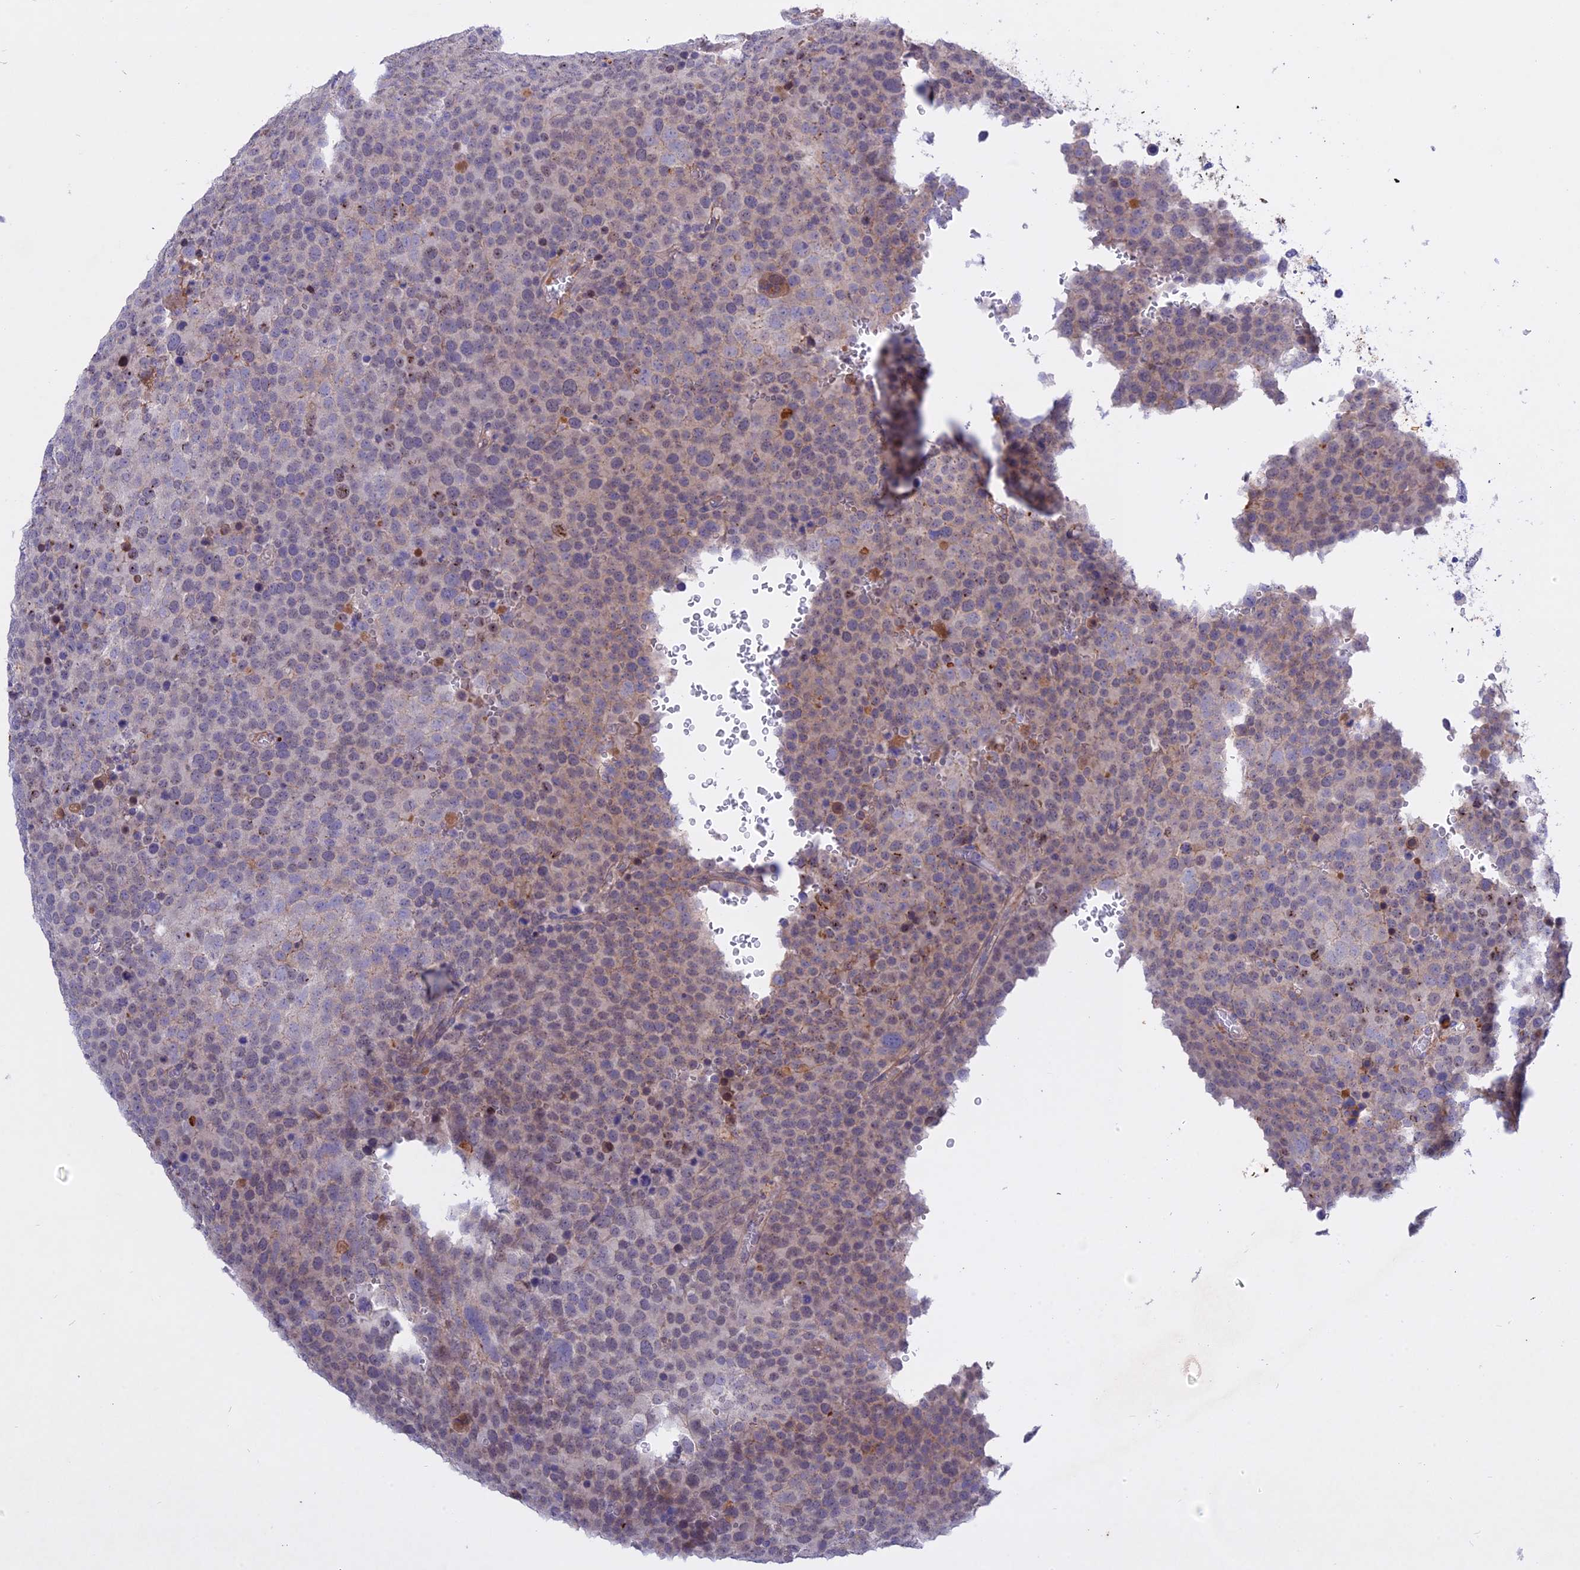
{"staining": {"intensity": "moderate", "quantity": "<25%", "location": "cytoplasmic/membranous,nuclear"}, "tissue": "testis cancer", "cell_type": "Tumor cells", "image_type": "cancer", "snomed": [{"axis": "morphology", "description": "Seminoma, NOS"}, {"axis": "topography", "description": "Testis"}], "caption": "Seminoma (testis) stained with DAB immunohistochemistry shows low levels of moderate cytoplasmic/membranous and nuclear expression in approximately <25% of tumor cells.", "gene": "GK5", "patient": {"sex": "male", "age": 71}}